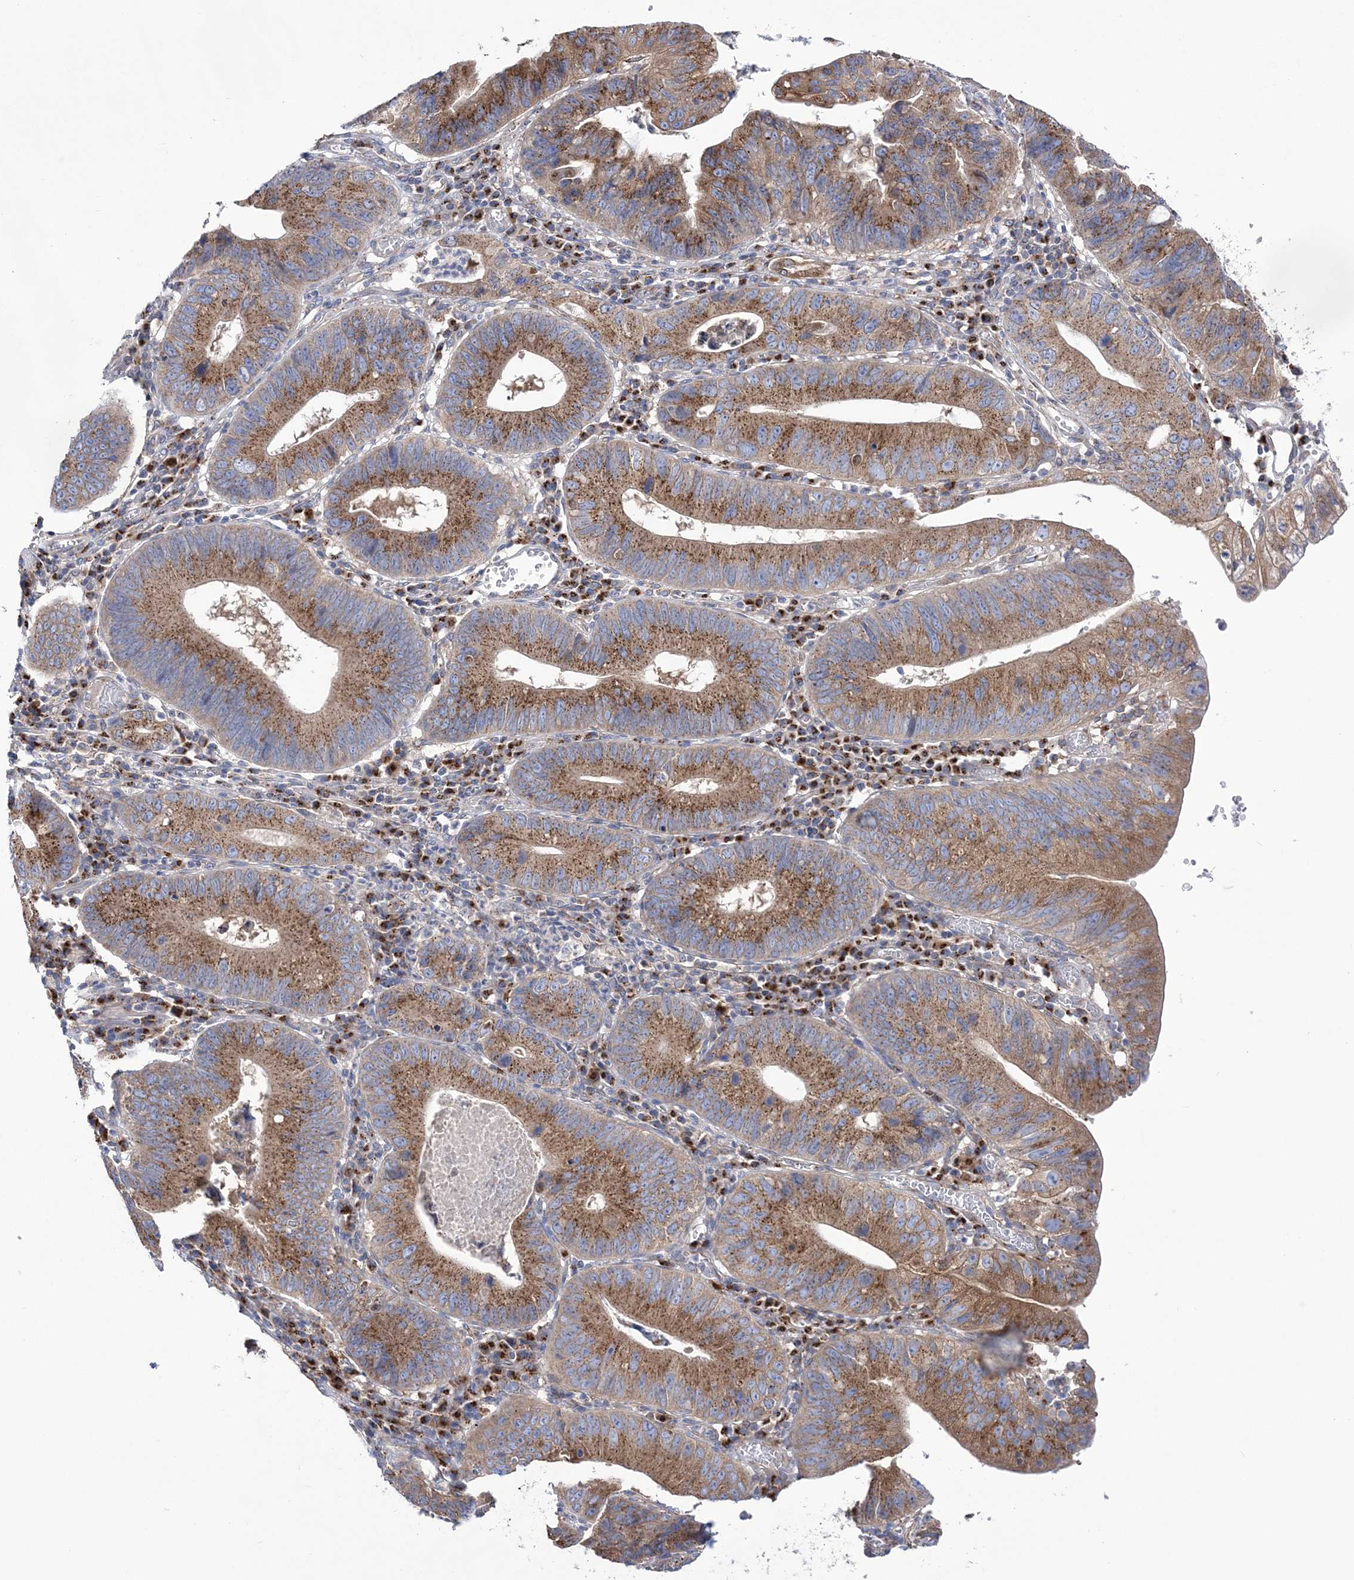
{"staining": {"intensity": "moderate", "quantity": ">75%", "location": "cytoplasmic/membranous"}, "tissue": "stomach cancer", "cell_type": "Tumor cells", "image_type": "cancer", "snomed": [{"axis": "morphology", "description": "Adenocarcinoma, NOS"}, {"axis": "topography", "description": "Stomach"}], "caption": "About >75% of tumor cells in stomach cancer (adenocarcinoma) exhibit moderate cytoplasmic/membranous protein positivity as visualized by brown immunohistochemical staining.", "gene": "COPB2", "patient": {"sex": "male", "age": 59}}